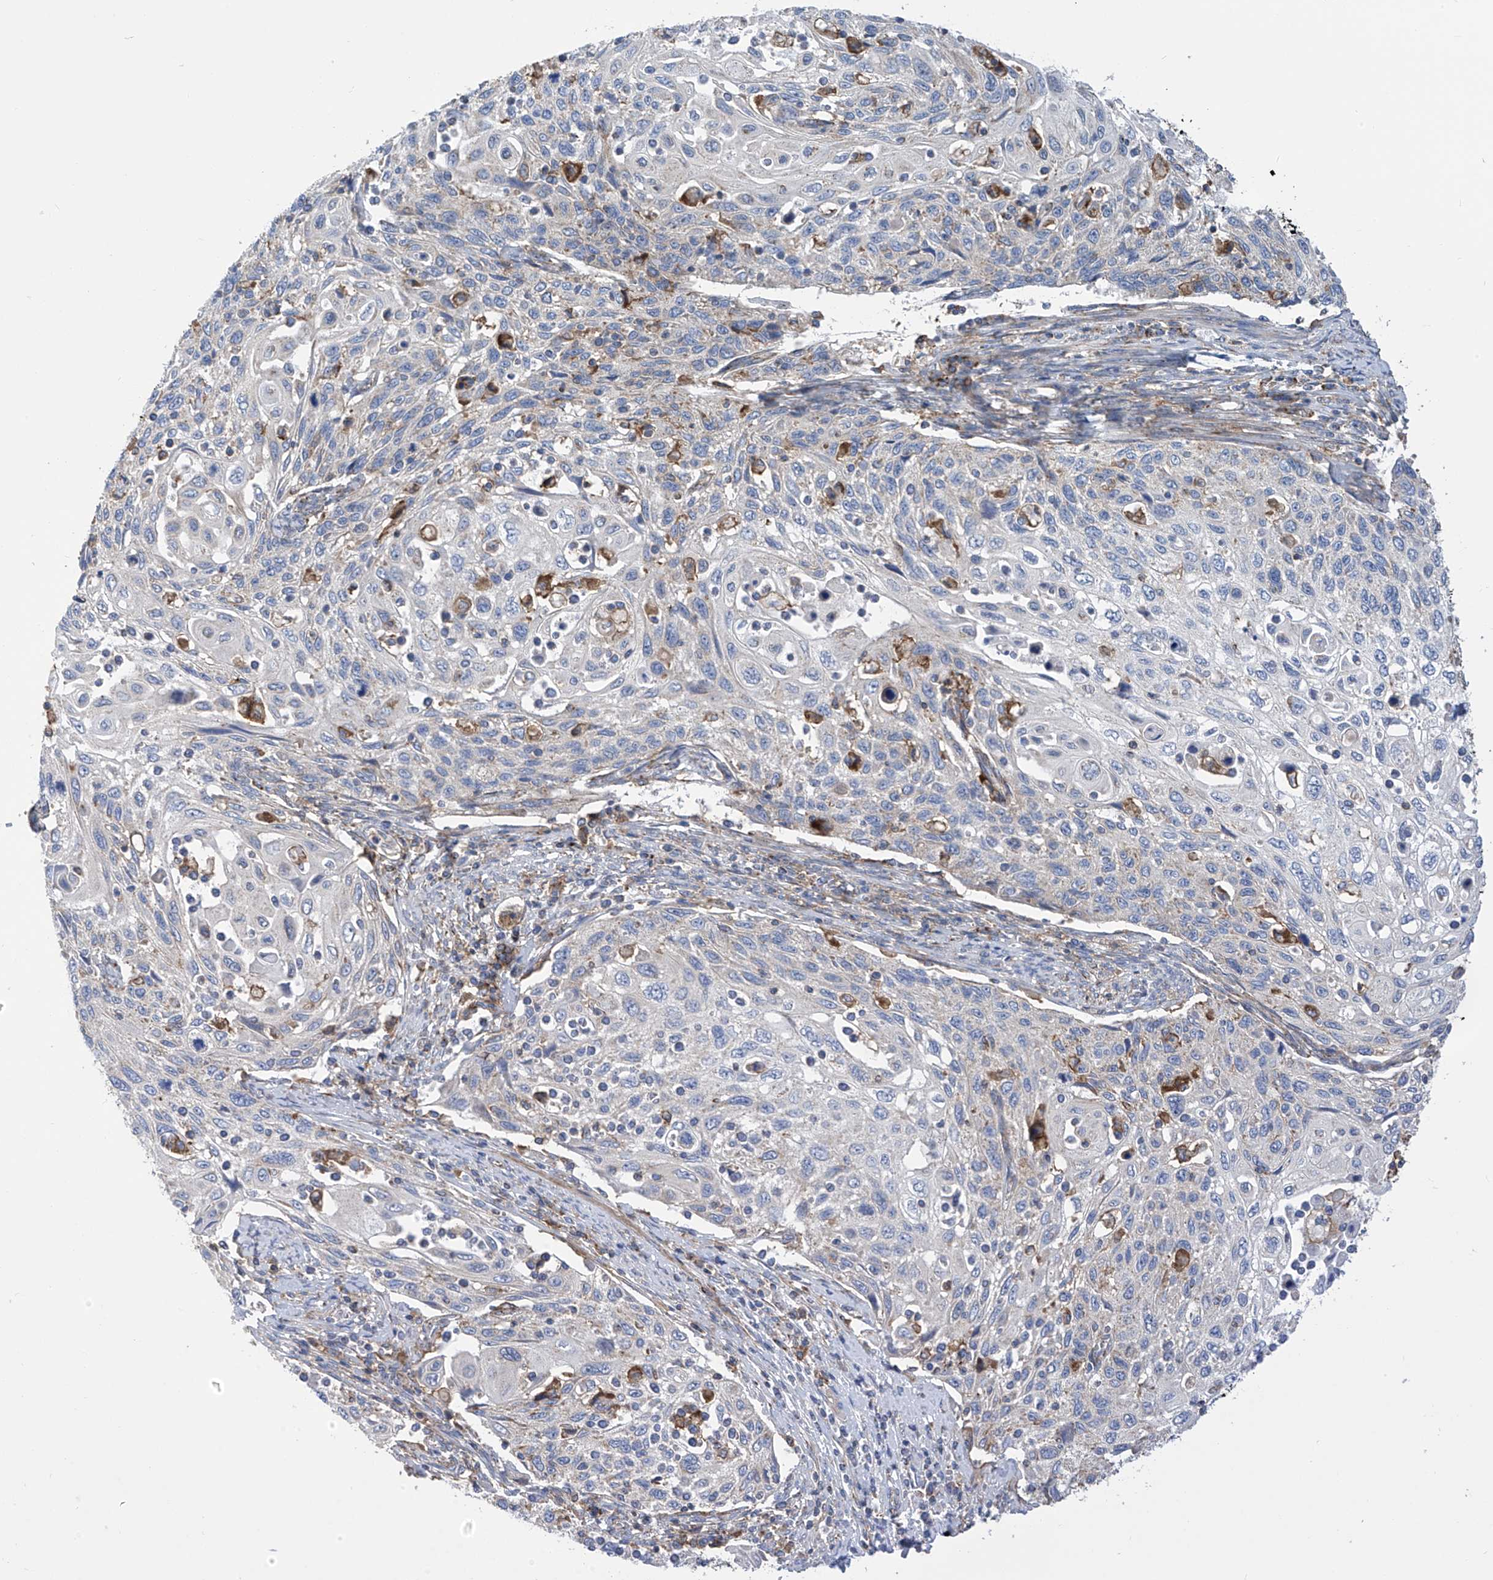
{"staining": {"intensity": "negative", "quantity": "none", "location": "none"}, "tissue": "cervical cancer", "cell_type": "Tumor cells", "image_type": "cancer", "snomed": [{"axis": "morphology", "description": "Squamous cell carcinoma, NOS"}, {"axis": "topography", "description": "Cervix"}], "caption": "High power microscopy photomicrograph of an immunohistochemistry photomicrograph of cervical squamous cell carcinoma, revealing no significant expression in tumor cells.", "gene": "P2RX7", "patient": {"sex": "female", "age": 70}}